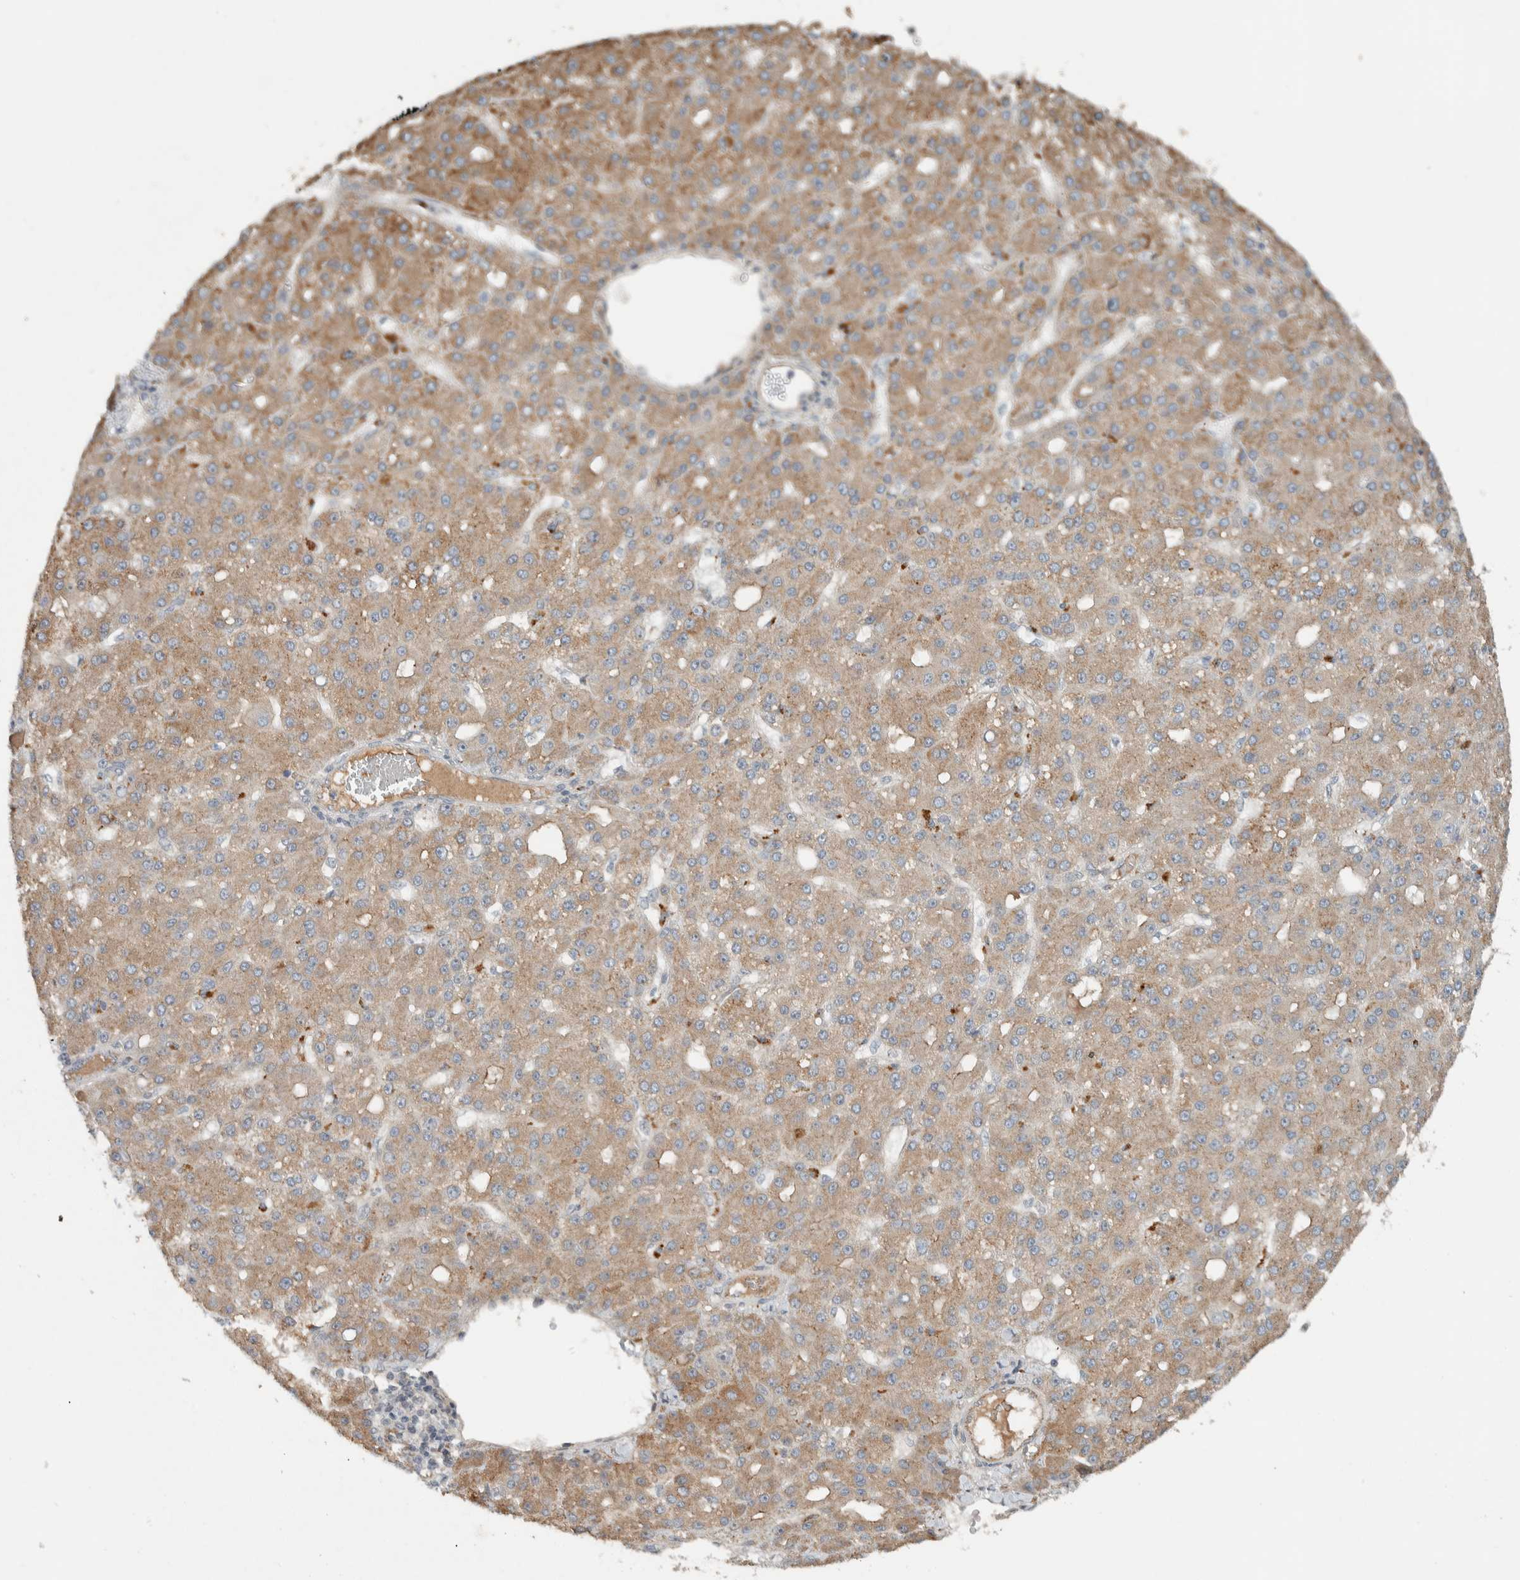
{"staining": {"intensity": "moderate", "quantity": ">75%", "location": "cytoplasmic/membranous"}, "tissue": "liver cancer", "cell_type": "Tumor cells", "image_type": "cancer", "snomed": [{"axis": "morphology", "description": "Carcinoma, Hepatocellular, NOS"}, {"axis": "topography", "description": "Liver"}], "caption": "Brown immunohistochemical staining in liver hepatocellular carcinoma exhibits moderate cytoplasmic/membranous positivity in approximately >75% of tumor cells. Using DAB (3,3'-diaminobenzidine) (brown) and hematoxylin (blue) stains, captured at high magnification using brightfield microscopy.", "gene": "ARMC7", "patient": {"sex": "male", "age": 67}}